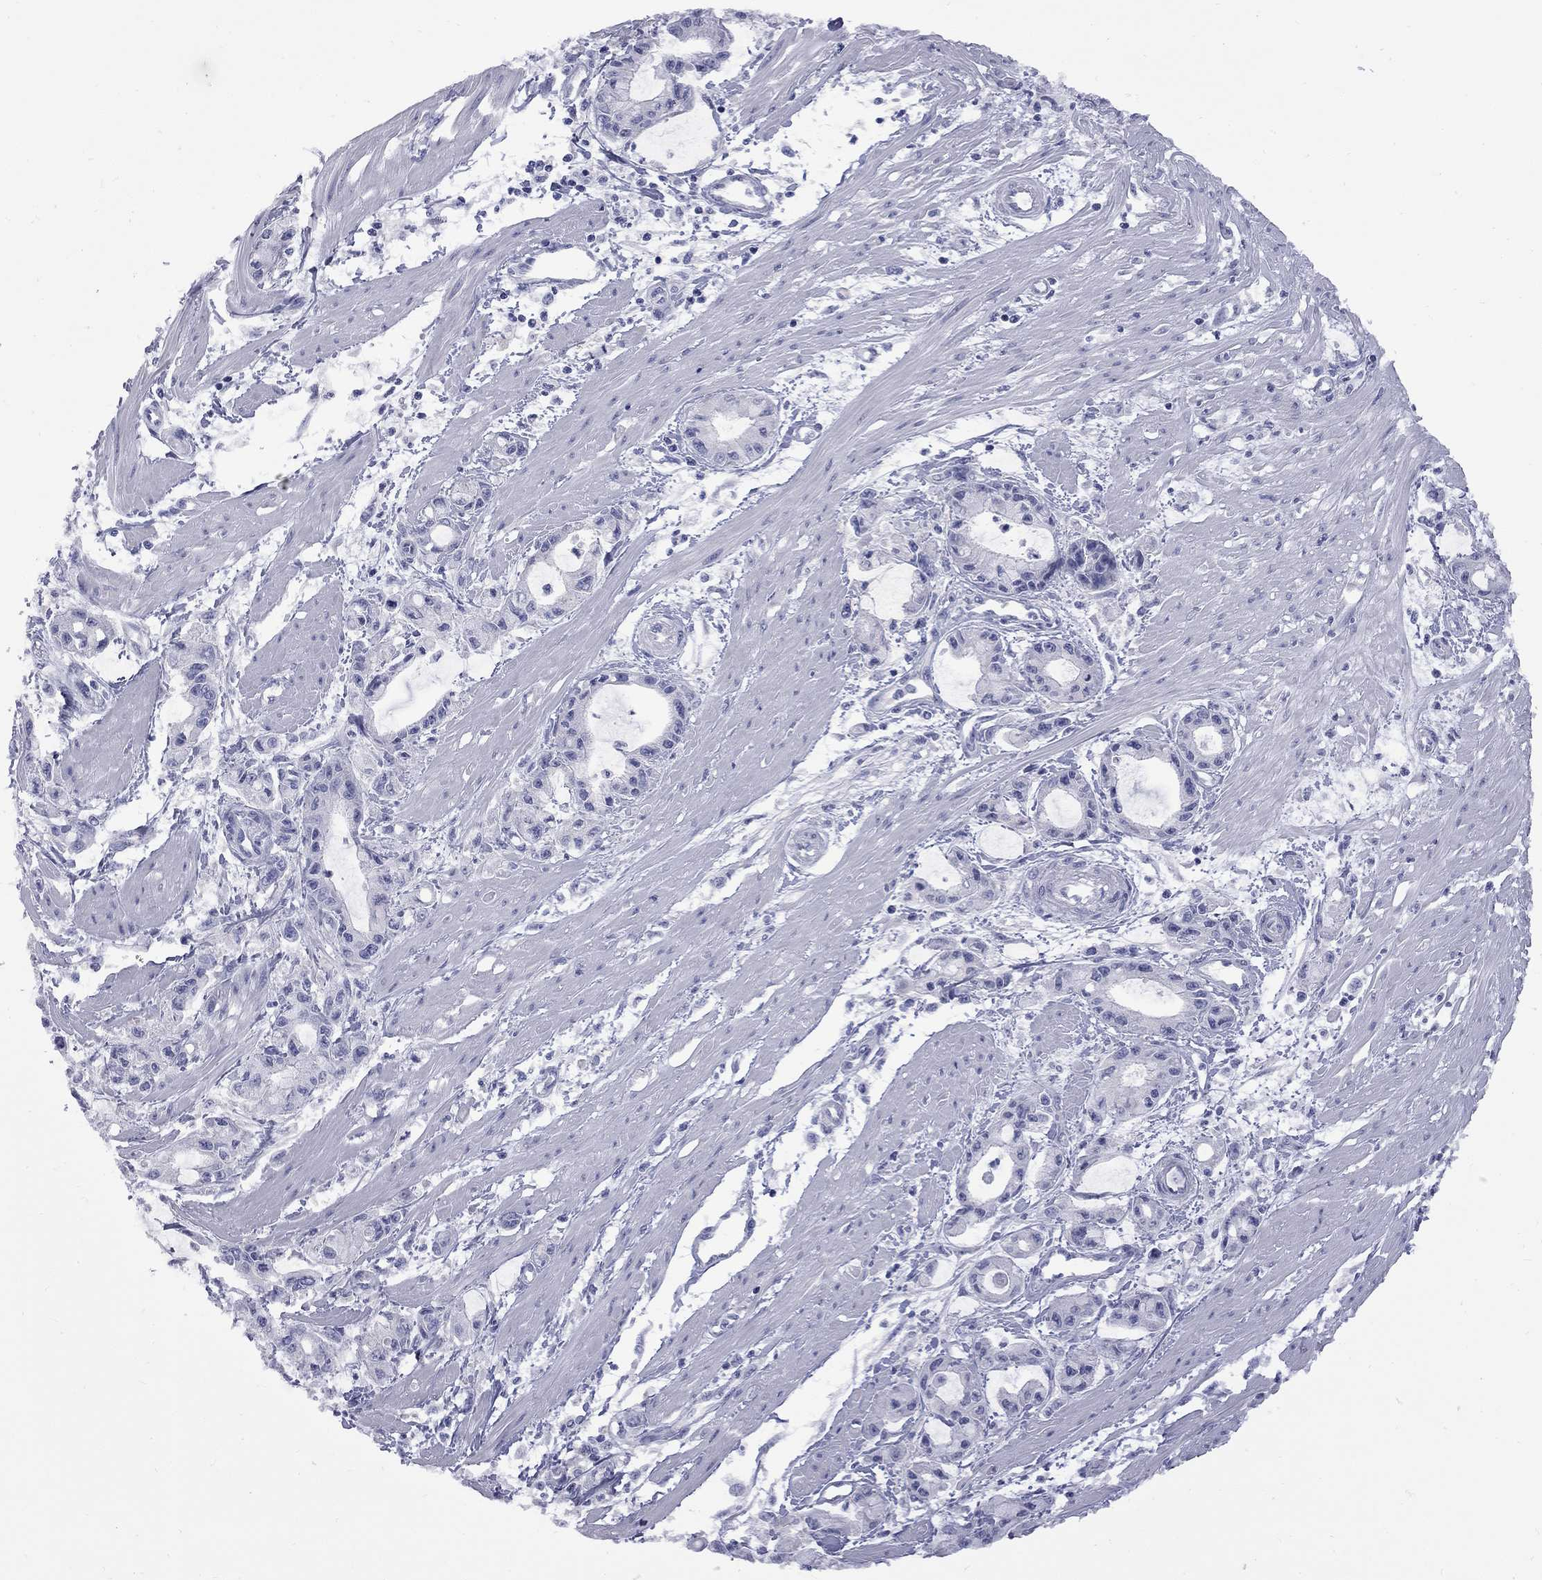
{"staining": {"intensity": "negative", "quantity": "none", "location": "none"}, "tissue": "pancreatic cancer", "cell_type": "Tumor cells", "image_type": "cancer", "snomed": [{"axis": "morphology", "description": "Adenocarcinoma, NOS"}, {"axis": "topography", "description": "Pancreas"}], "caption": "Immunohistochemistry (IHC) image of neoplastic tissue: adenocarcinoma (pancreatic) stained with DAB displays no significant protein positivity in tumor cells.", "gene": "ABCB4", "patient": {"sex": "male", "age": 48}}